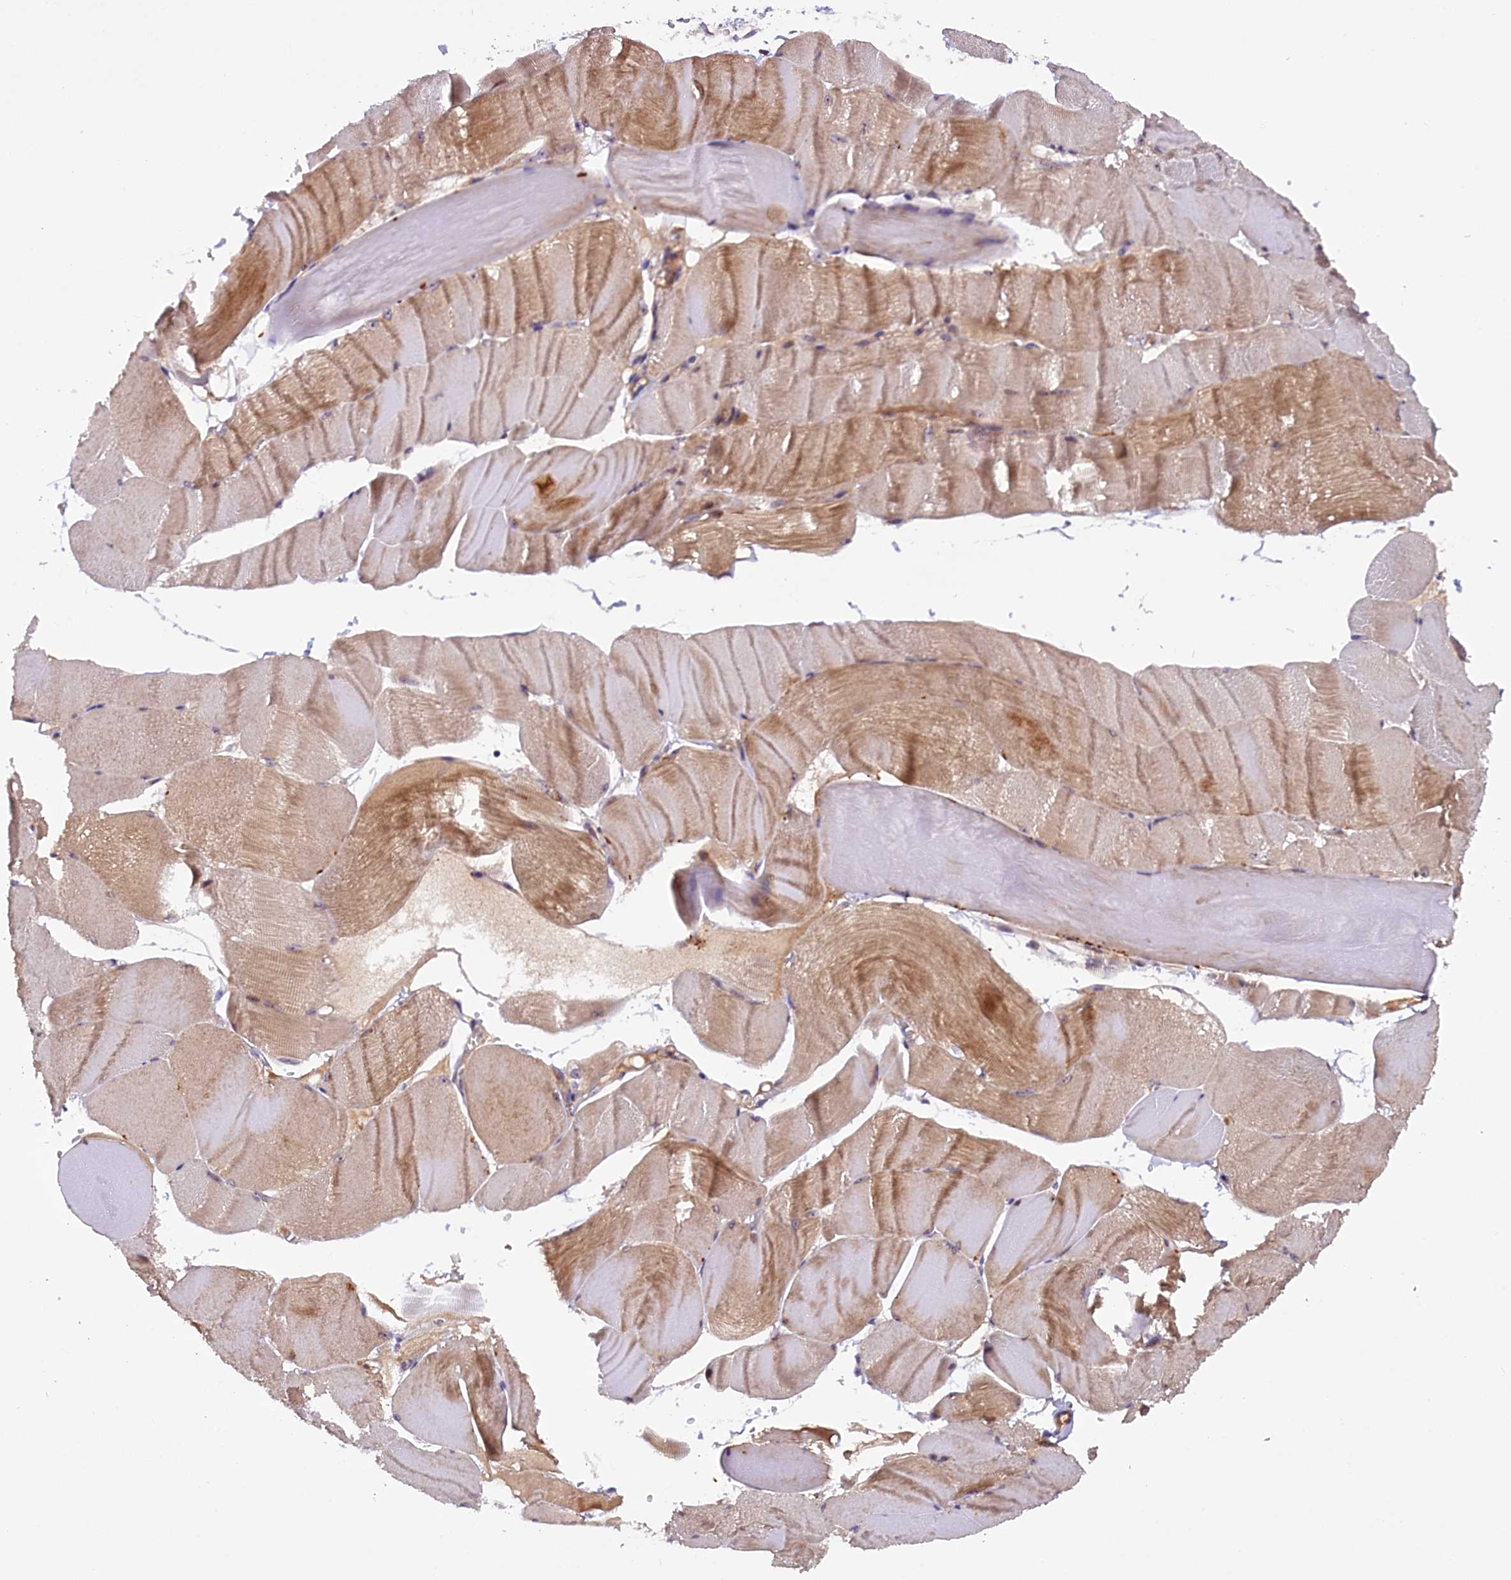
{"staining": {"intensity": "moderate", "quantity": ">75%", "location": "cytoplasmic/membranous"}, "tissue": "skeletal muscle", "cell_type": "Myocytes", "image_type": "normal", "snomed": [{"axis": "morphology", "description": "Normal tissue, NOS"}, {"axis": "morphology", "description": "Basal cell carcinoma"}, {"axis": "topography", "description": "Skeletal muscle"}], "caption": "A high-resolution image shows immunohistochemistry (IHC) staining of normal skeletal muscle, which reveals moderate cytoplasmic/membranous positivity in about >75% of myocytes. The protein is shown in brown color, while the nuclei are stained blue.", "gene": "FRY", "patient": {"sex": "female", "age": 64}}